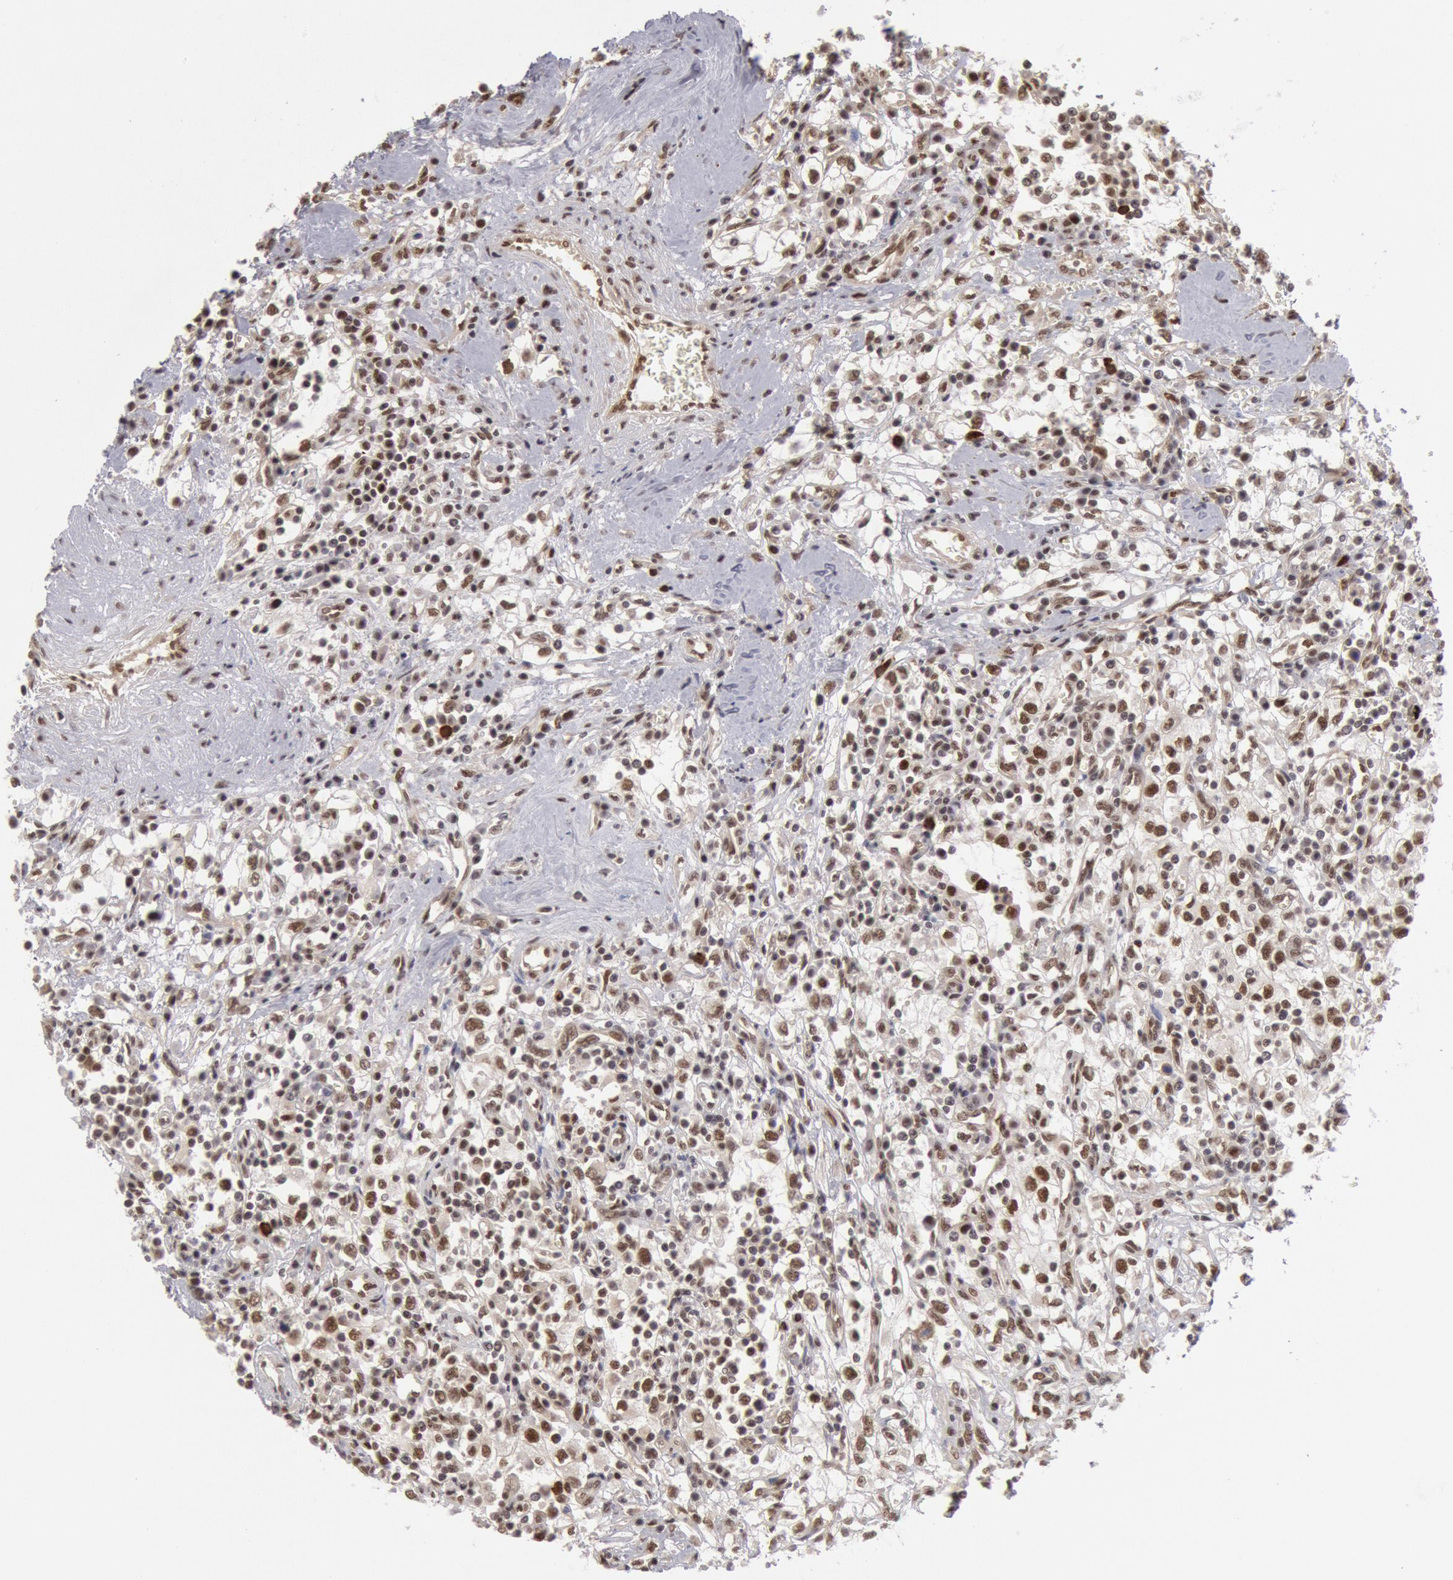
{"staining": {"intensity": "moderate", "quantity": "25%-75%", "location": "nuclear"}, "tissue": "renal cancer", "cell_type": "Tumor cells", "image_type": "cancer", "snomed": [{"axis": "morphology", "description": "Adenocarcinoma, NOS"}, {"axis": "topography", "description": "Kidney"}], "caption": "Protein expression analysis of human adenocarcinoma (renal) reveals moderate nuclear positivity in about 25%-75% of tumor cells.", "gene": "PPP4R3B", "patient": {"sex": "male", "age": 82}}